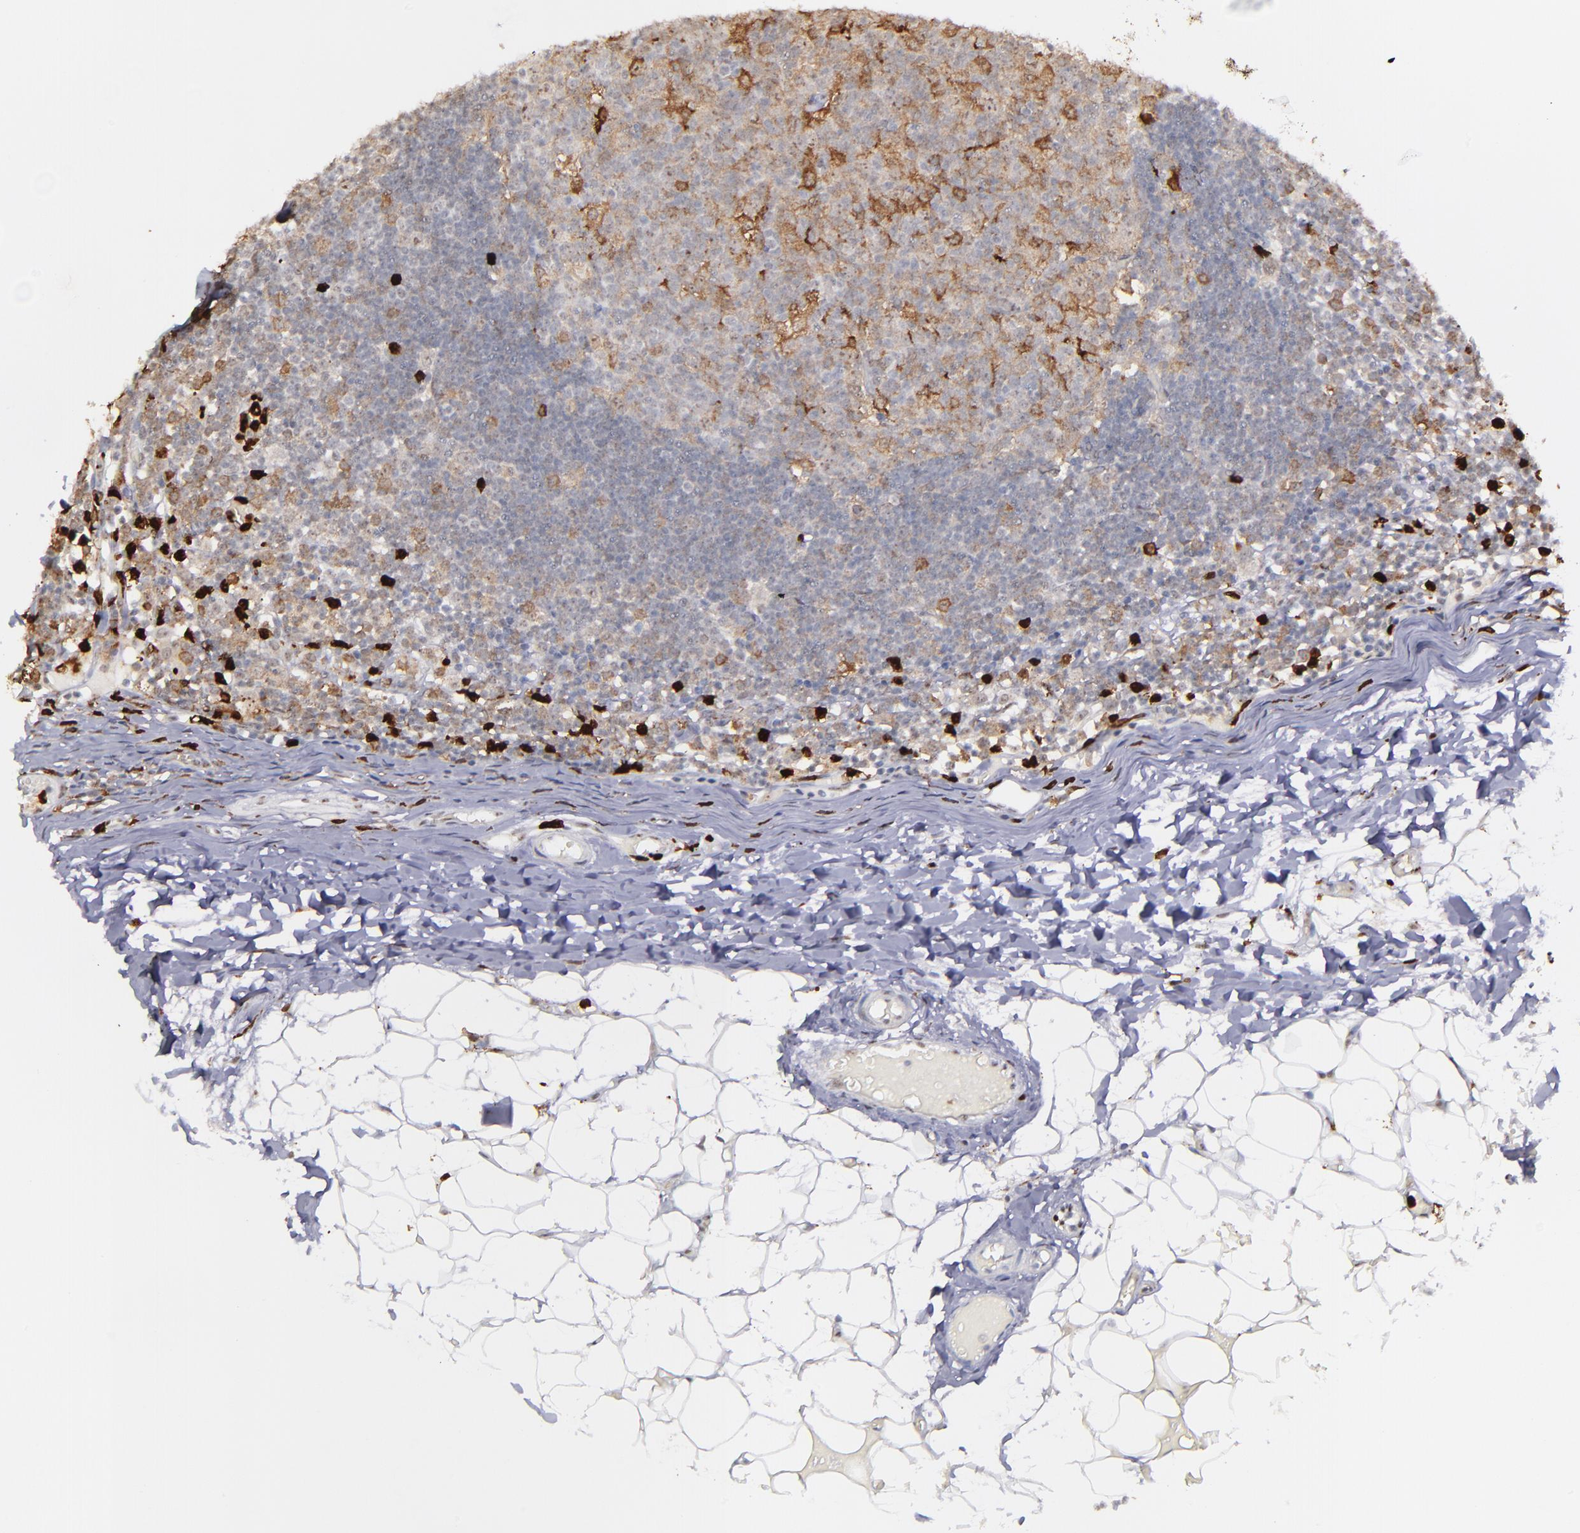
{"staining": {"intensity": "negative", "quantity": "none", "location": "none"}, "tissue": "lymph node", "cell_type": "Germinal center cells", "image_type": "normal", "snomed": [{"axis": "morphology", "description": "Normal tissue, NOS"}, {"axis": "morphology", "description": "Inflammation, NOS"}, {"axis": "topography", "description": "Lymph node"}, {"axis": "topography", "description": "Salivary gland"}], "caption": "This is an IHC image of benign lymph node. There is no positivity in germinal center cells.", "gene": "NCF2", "patient": {"sex": "male", "age": 3}}